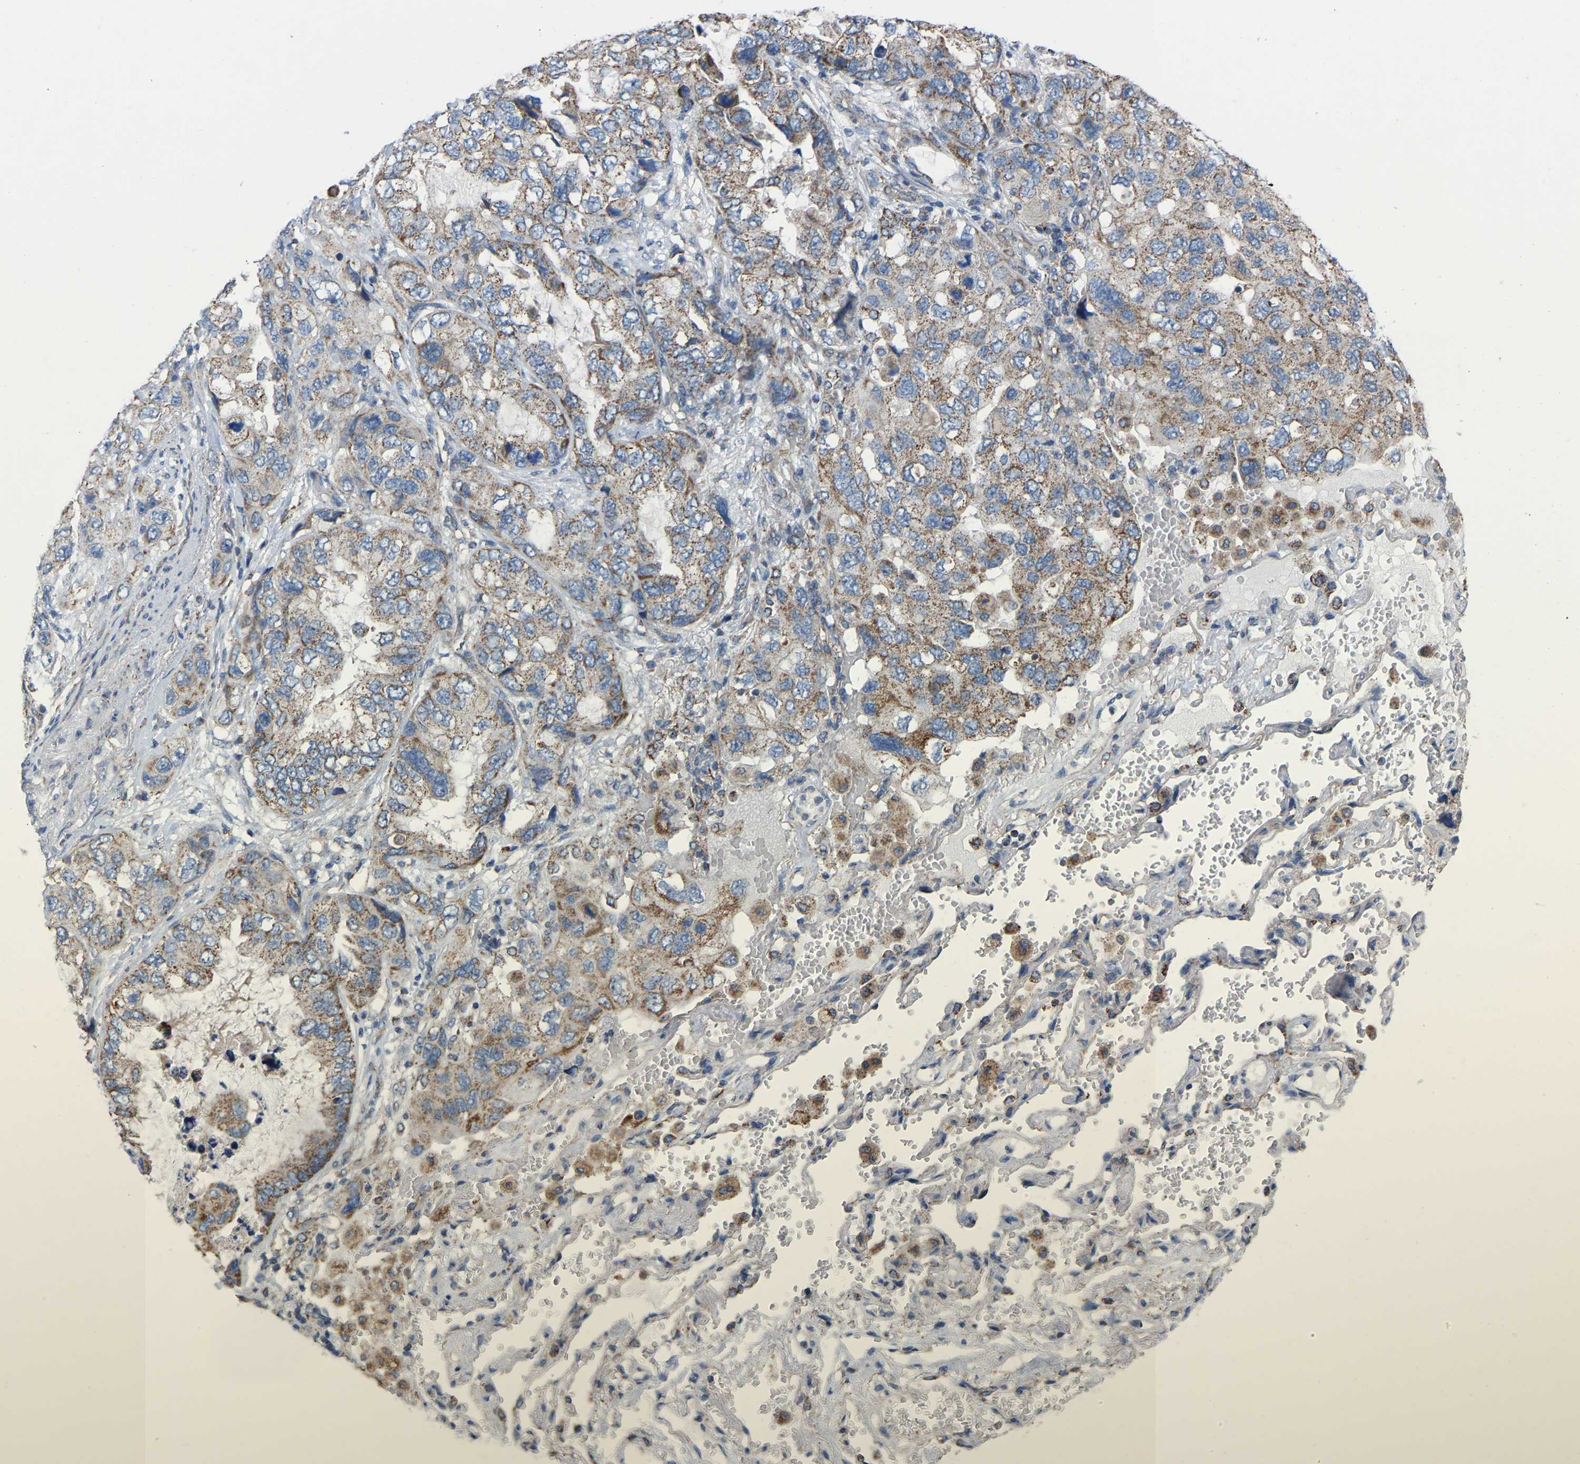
{"staining": {"intensity": "weak", "quantity": ">75%", "location": "cytoplasmic/membranous"}, "tissue": "lung cancer", "cell_type": "Tumor cells", "image_type": "cancer", "snomed": [{"axis": "morphology", "description": "Squamous cell carcinoma, NOS"}, {"axis": "topography", "description": "Lung"}], "caption": "High-magnification brightfield microscopy of lung squamous cell carcinoma stained with DAB (3,3'-diaminobenzidine) (brown) and counterstained with hematoxylin (blue). tumor cells exhibit weak cytoplasmic/membranous staining is present in approximately>75% of cells.", "gene": "BCL10", "patient": {"sex": "female", "age": 73}}